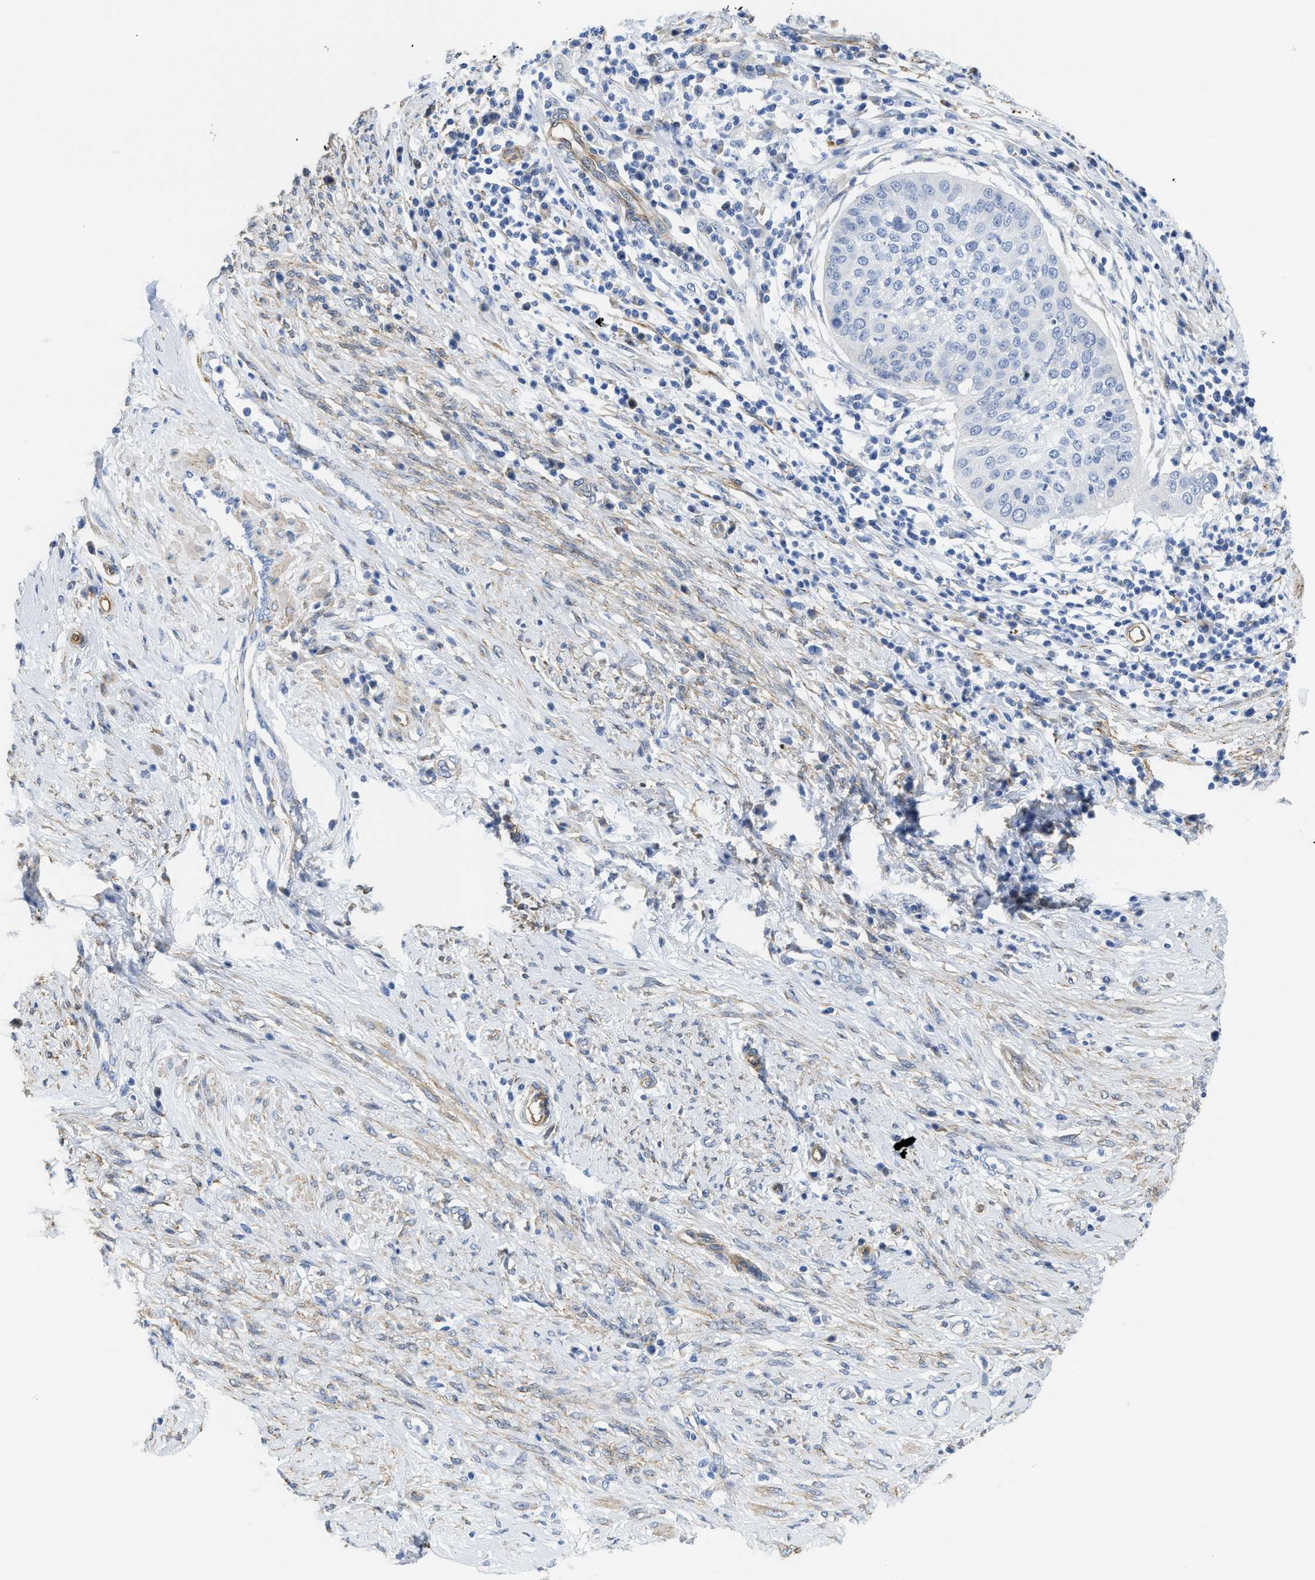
{"staining": {"intensity": "negative", "quantity": "none", "location": "none"}, "tissue": "cervical cancer", "cell_type": "Tumor cells", "image_type": "cancer", "snomed": [{"axis": "morphology", "description": "Normal tissue, NOS"}, {"axis": "morphology", "description": "Squamous cell carcinoma, NOS"}, {"axis": "topography", "description": "Cervix"}], "caption": "A histopathology image of human cervical cancer (squamous cell carcinoma) is negative for staining in tumor cells. (Stains: DAB (3,3'-diaminobenzidine) IHC with hematoxylin counter stain, Microscopy: brightfield microscopy at high magnification).", "gene": "TUB", "patient": {"sex": "female", "age": 39}}